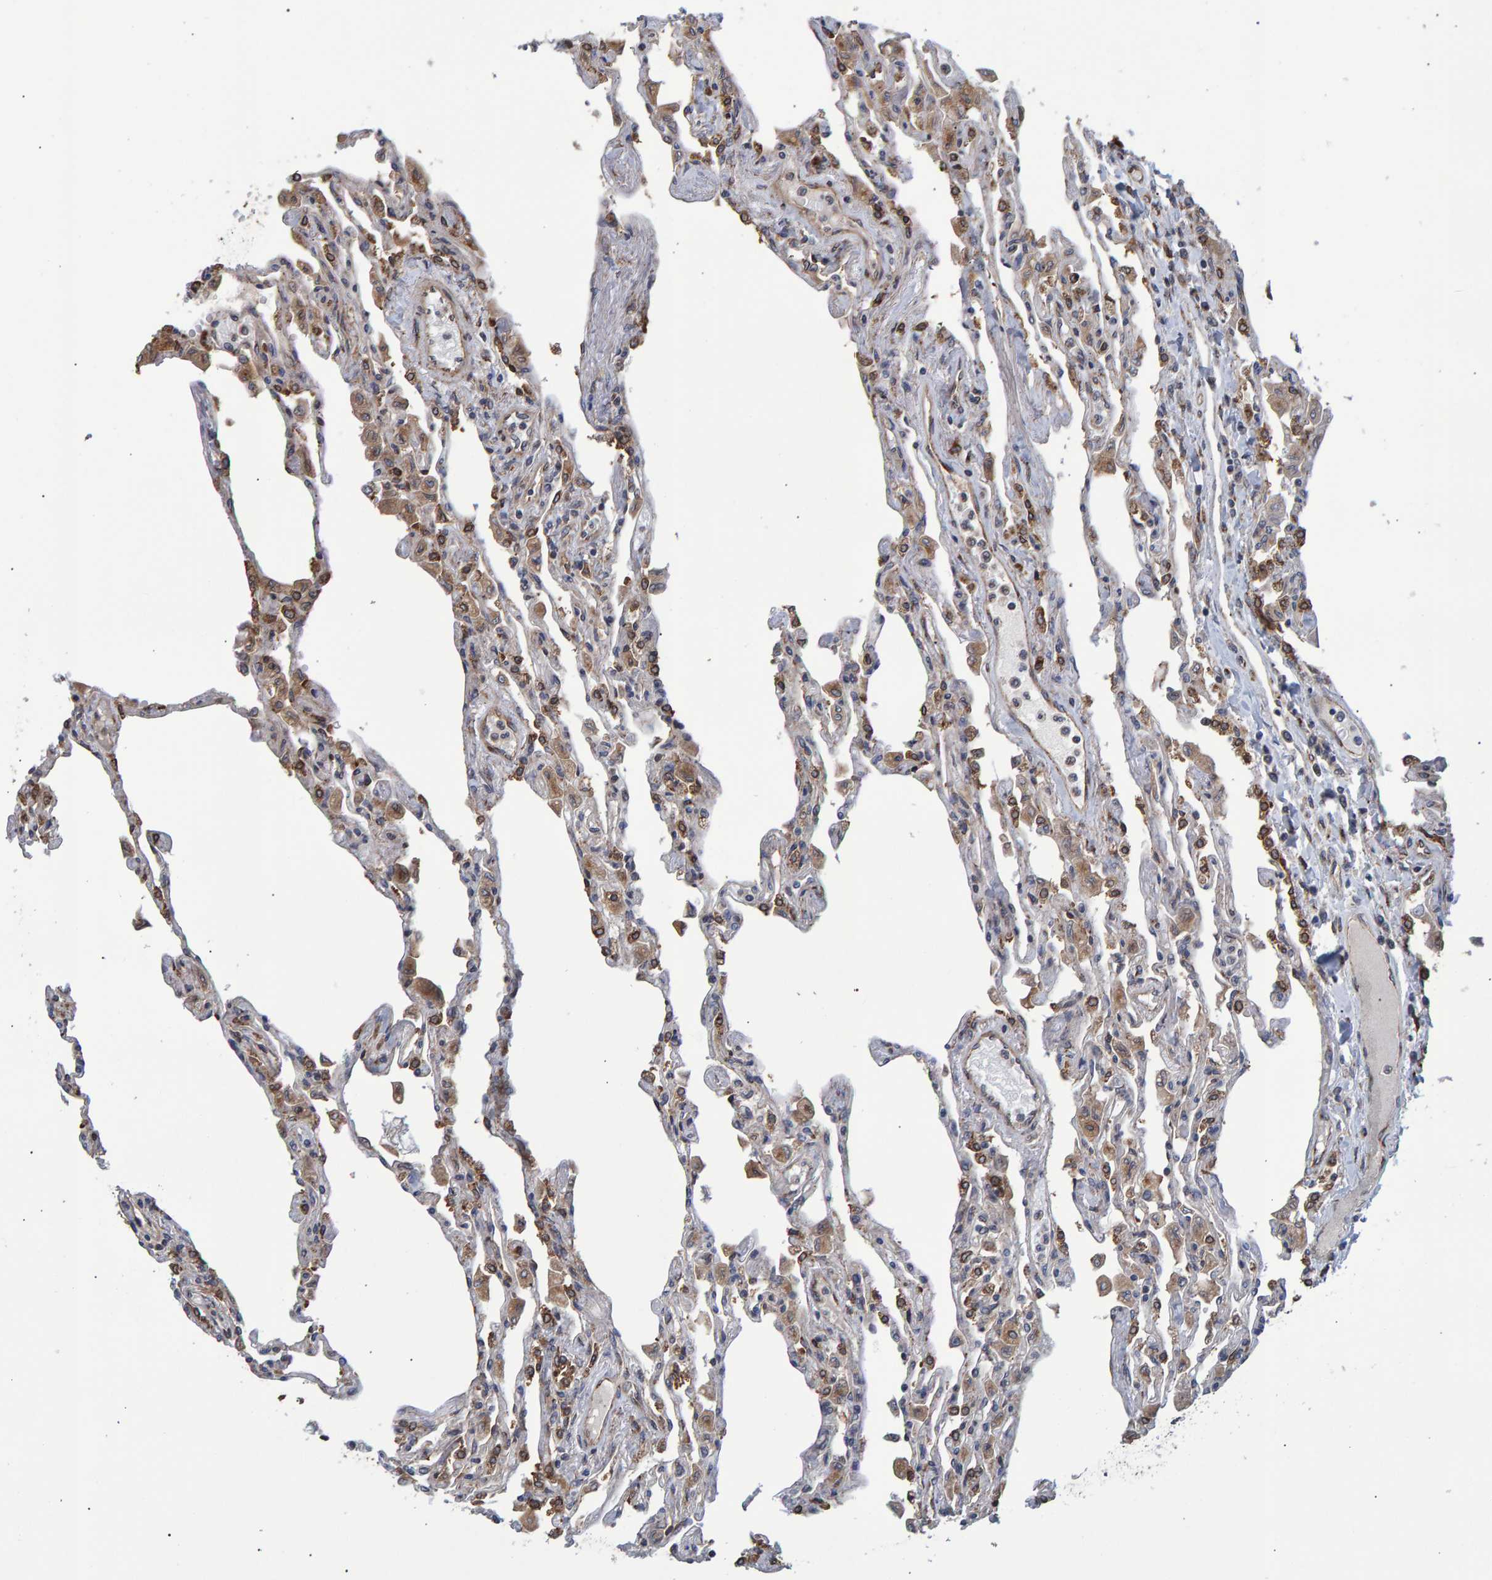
{"staining": {"intensity": "strong", "quantity": "25%-75%", "location": "cytoplasmic/membranous"}, "tissue": "lung", "cell_type": "Alveolar cells", "image_type": "normal", "snomed": [{"axis": "morphology", "description": "Normal tissue, NOS"}, {"axis": "topography", "description": "Bronchus"}, {"axis": "topography", "description": "Lung"}], "caption": "Immunohistochemistry (IHC) image of benign lung stained for a protein (brown), which displays high levels of strong cytoplasmic/membranous expression in approximately 25%-75% of alveolar cells.", "gene": "FAM117A", "patient": {"sex": "female", "age": 49}}